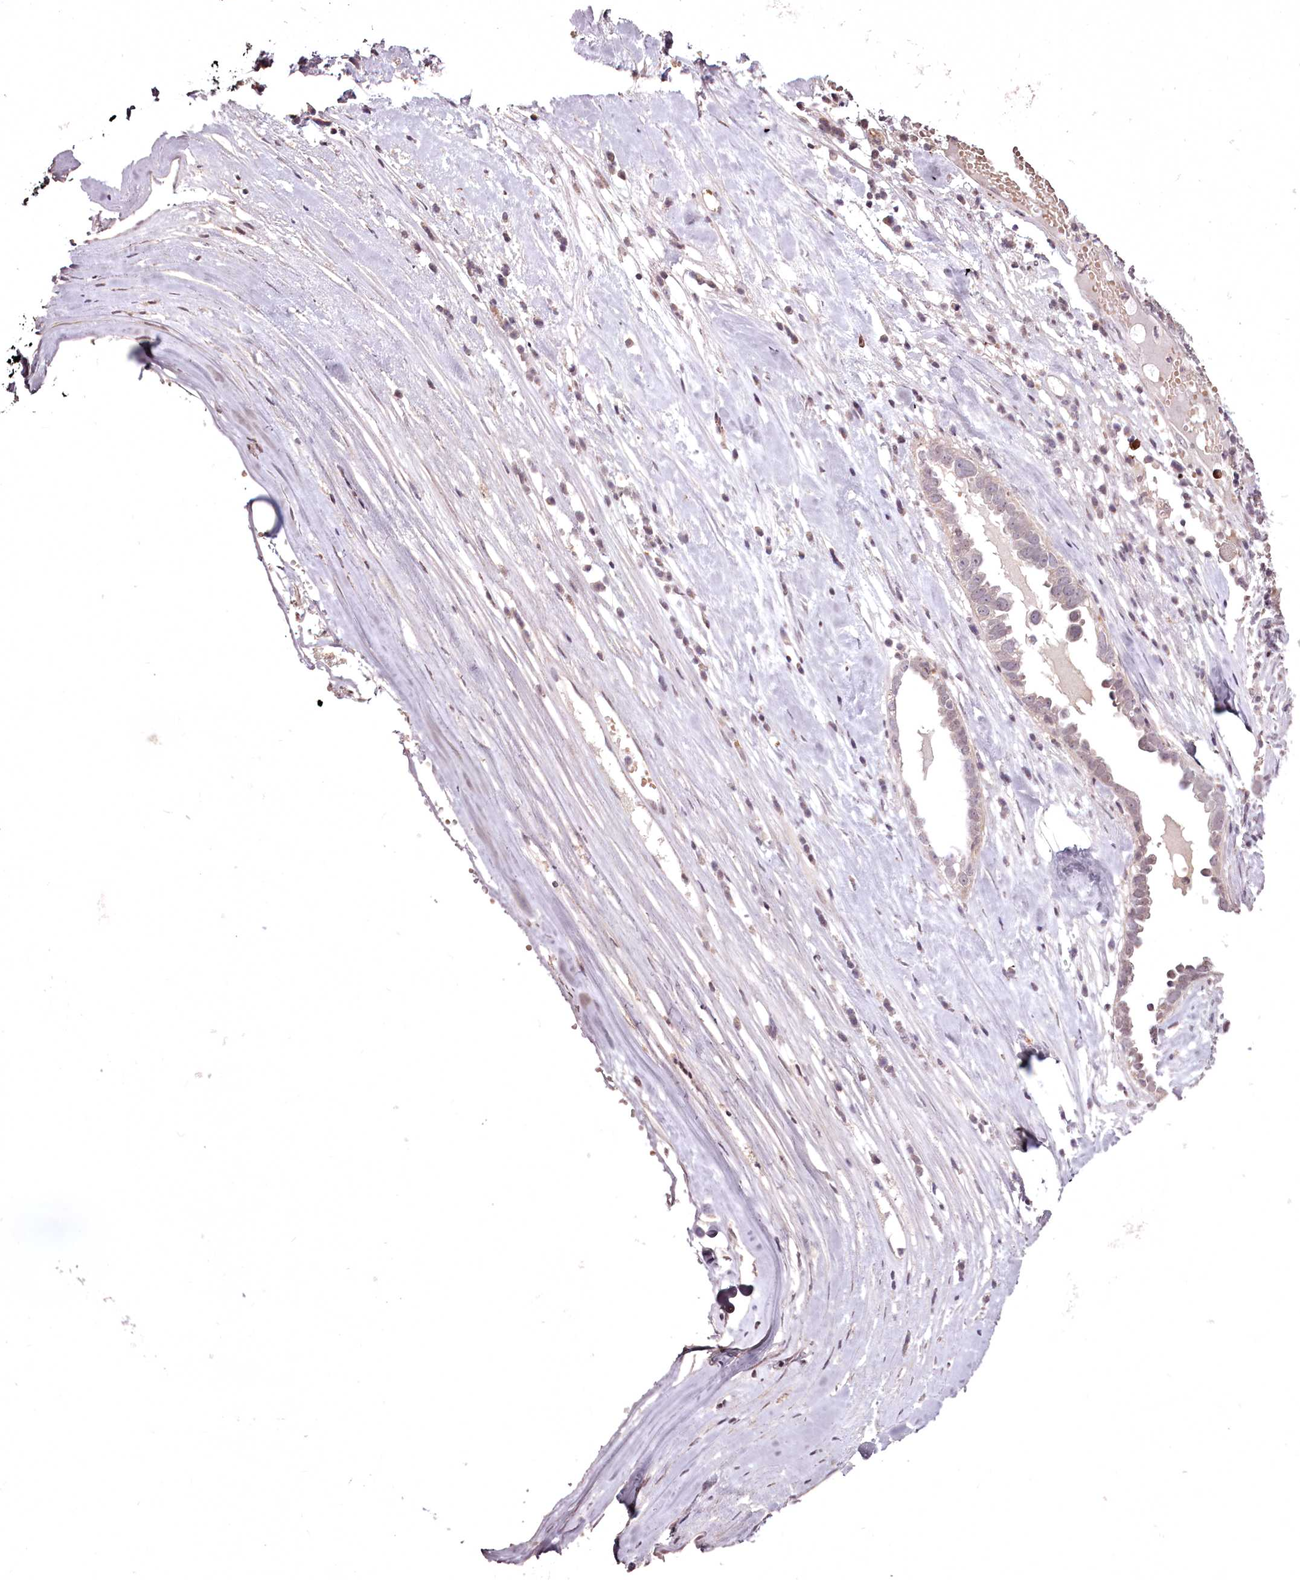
{"staining": {"intensity": "negative", "quantity": "none", "location": "none"}, "tissue": "ovarian cancer", "cell_type": "Tumor cells", "image_type": "cancer", "snomed": [{"axis": "morphology", "description": "Carcinoma, endometroid"}, {"axis": "topography", "description": "Ovary"}], "caption": "Tumor cells show no significant expression in ovarian endometroid carcinoma.", "gene": "ADRA1D", "patient": {"sex": "female", "age": 62}}